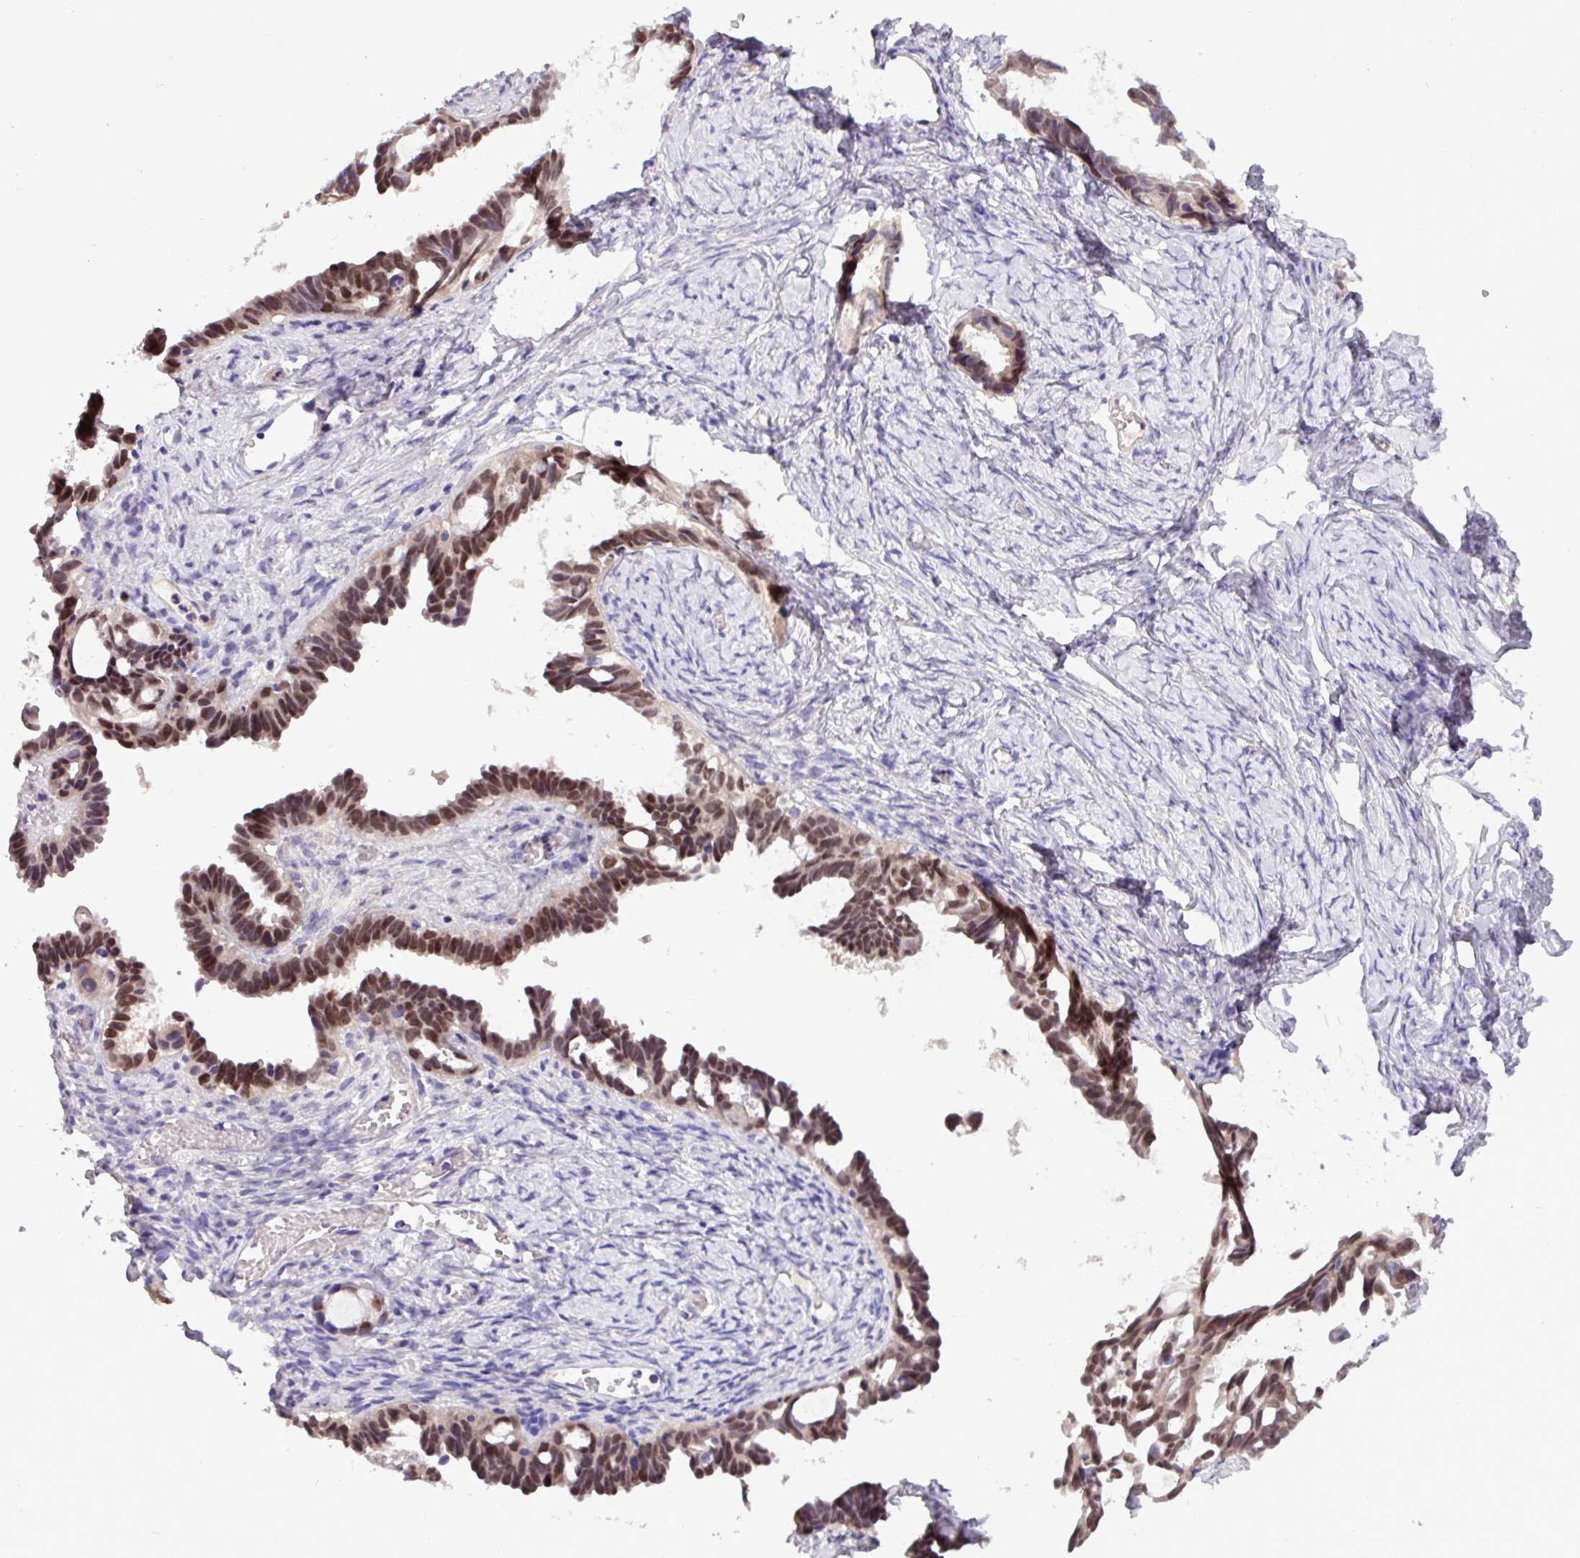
{"staining": {"intensity": "moderate", "quantity": ">75%", "location": "nuclear"}, "tissue": "ovarian cancer", "cell_type": "Tumor cells", "image_type": "cancer", "snomed": [{"axis": "morphology", "description": "Cystadenocarcinoma, serous, NOS"}, {"axis": "topography", "description": "Ovary"}], "caption": "This is a micrograph of IHC staining of ovarian serous cystadenocarcinoma, which shows moderate expression in the nuclear of tumor cells.", "gene": "PAX8", "patient": {"sex": "female", "age": 69}}